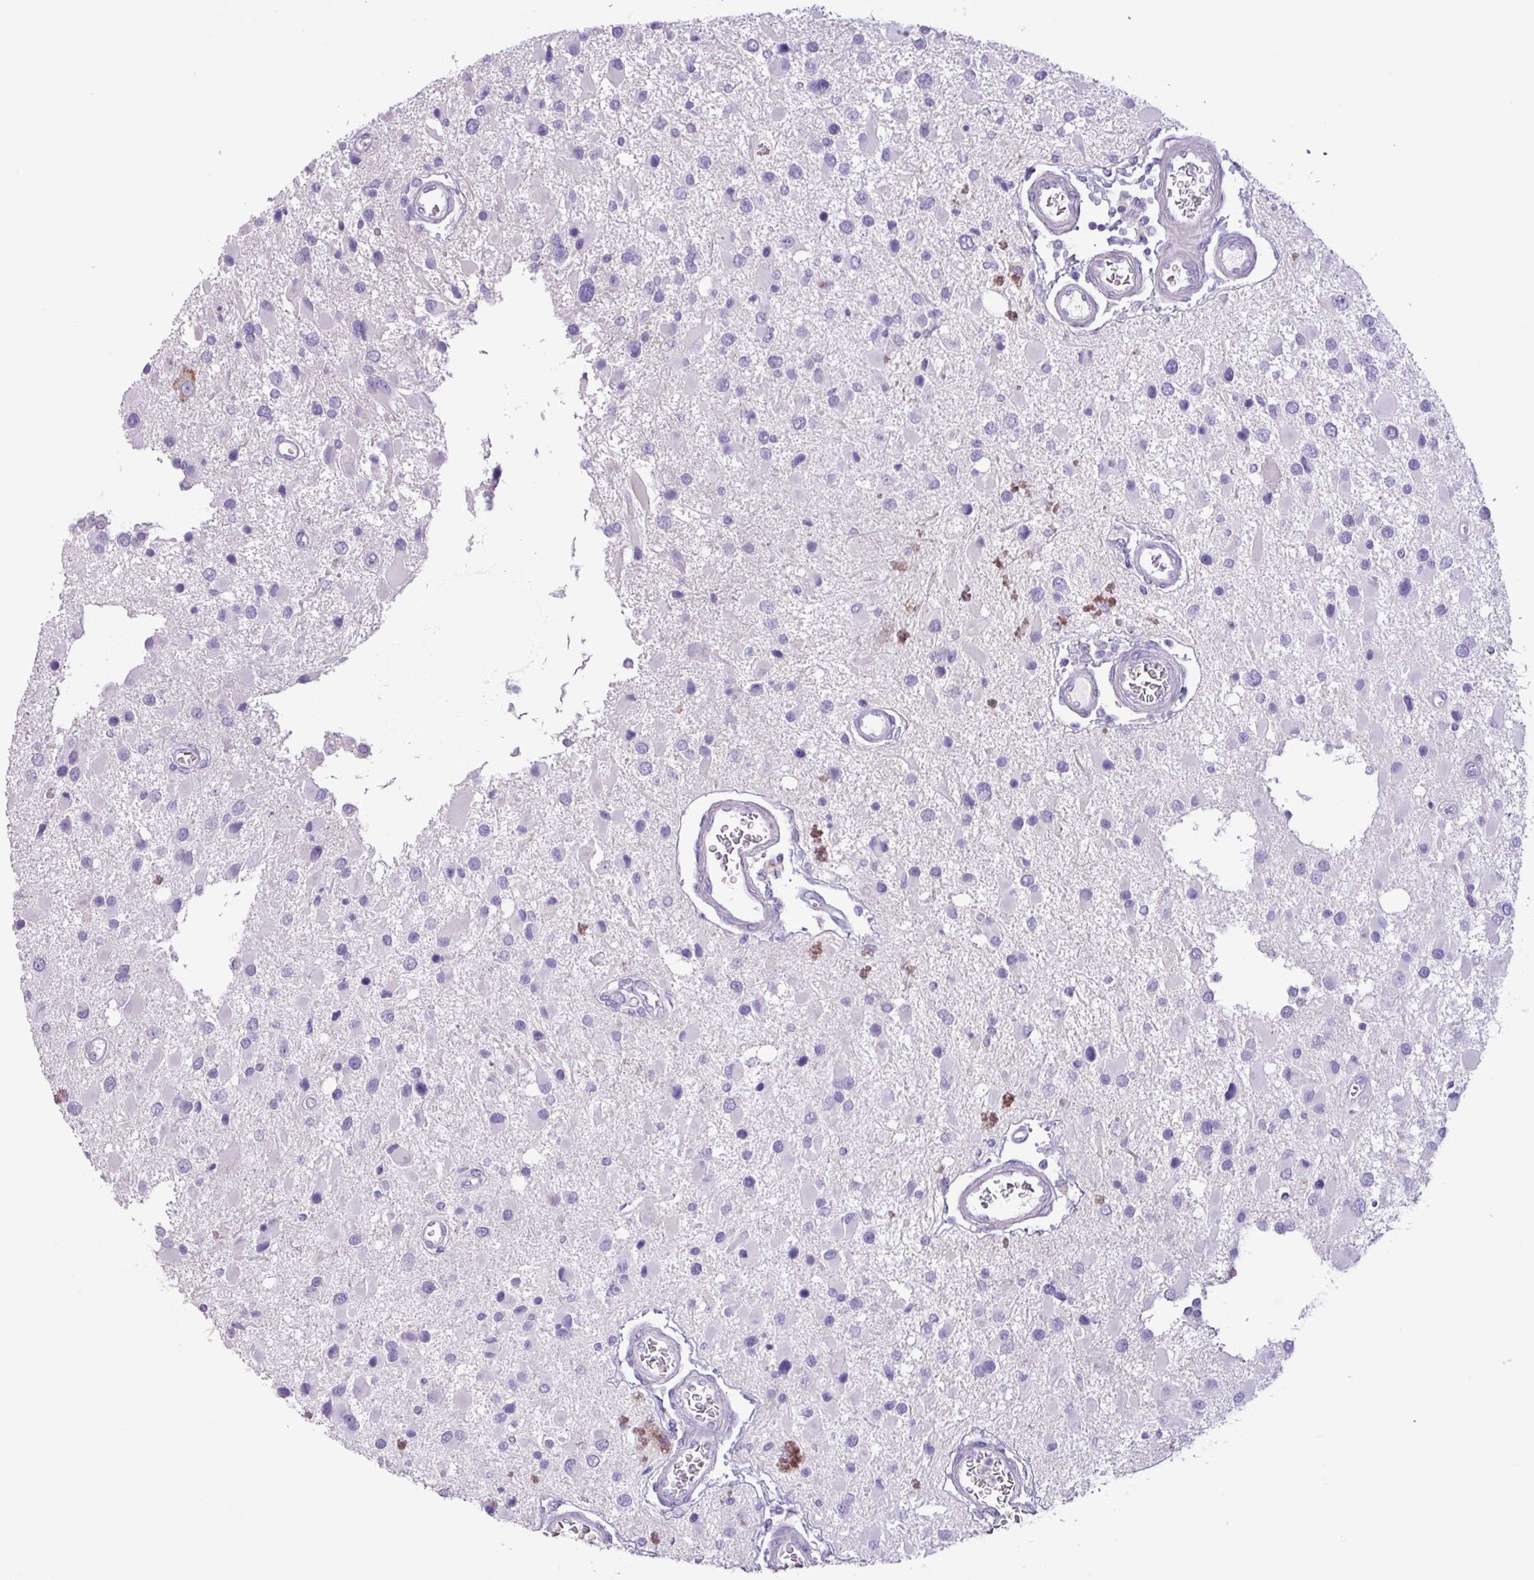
{"staining": {"intensity": "negative", "quantity": "none", "location": "none"}, "tissue": "glioma", "cell_type": "Tumor cells", "image_type": "cancer", "snomed": [{"axis": "morphology", "description": "Glioma, malignant, High grade"}, {"axis": "topography", "description": "Brain"}], "caption": "This is an IHC micrograph of malignant glioma (high-grade). There is no positivity in tumor cells.", "gene": "CYSTM1", "patient": {"sex": "male", "age": 53}}